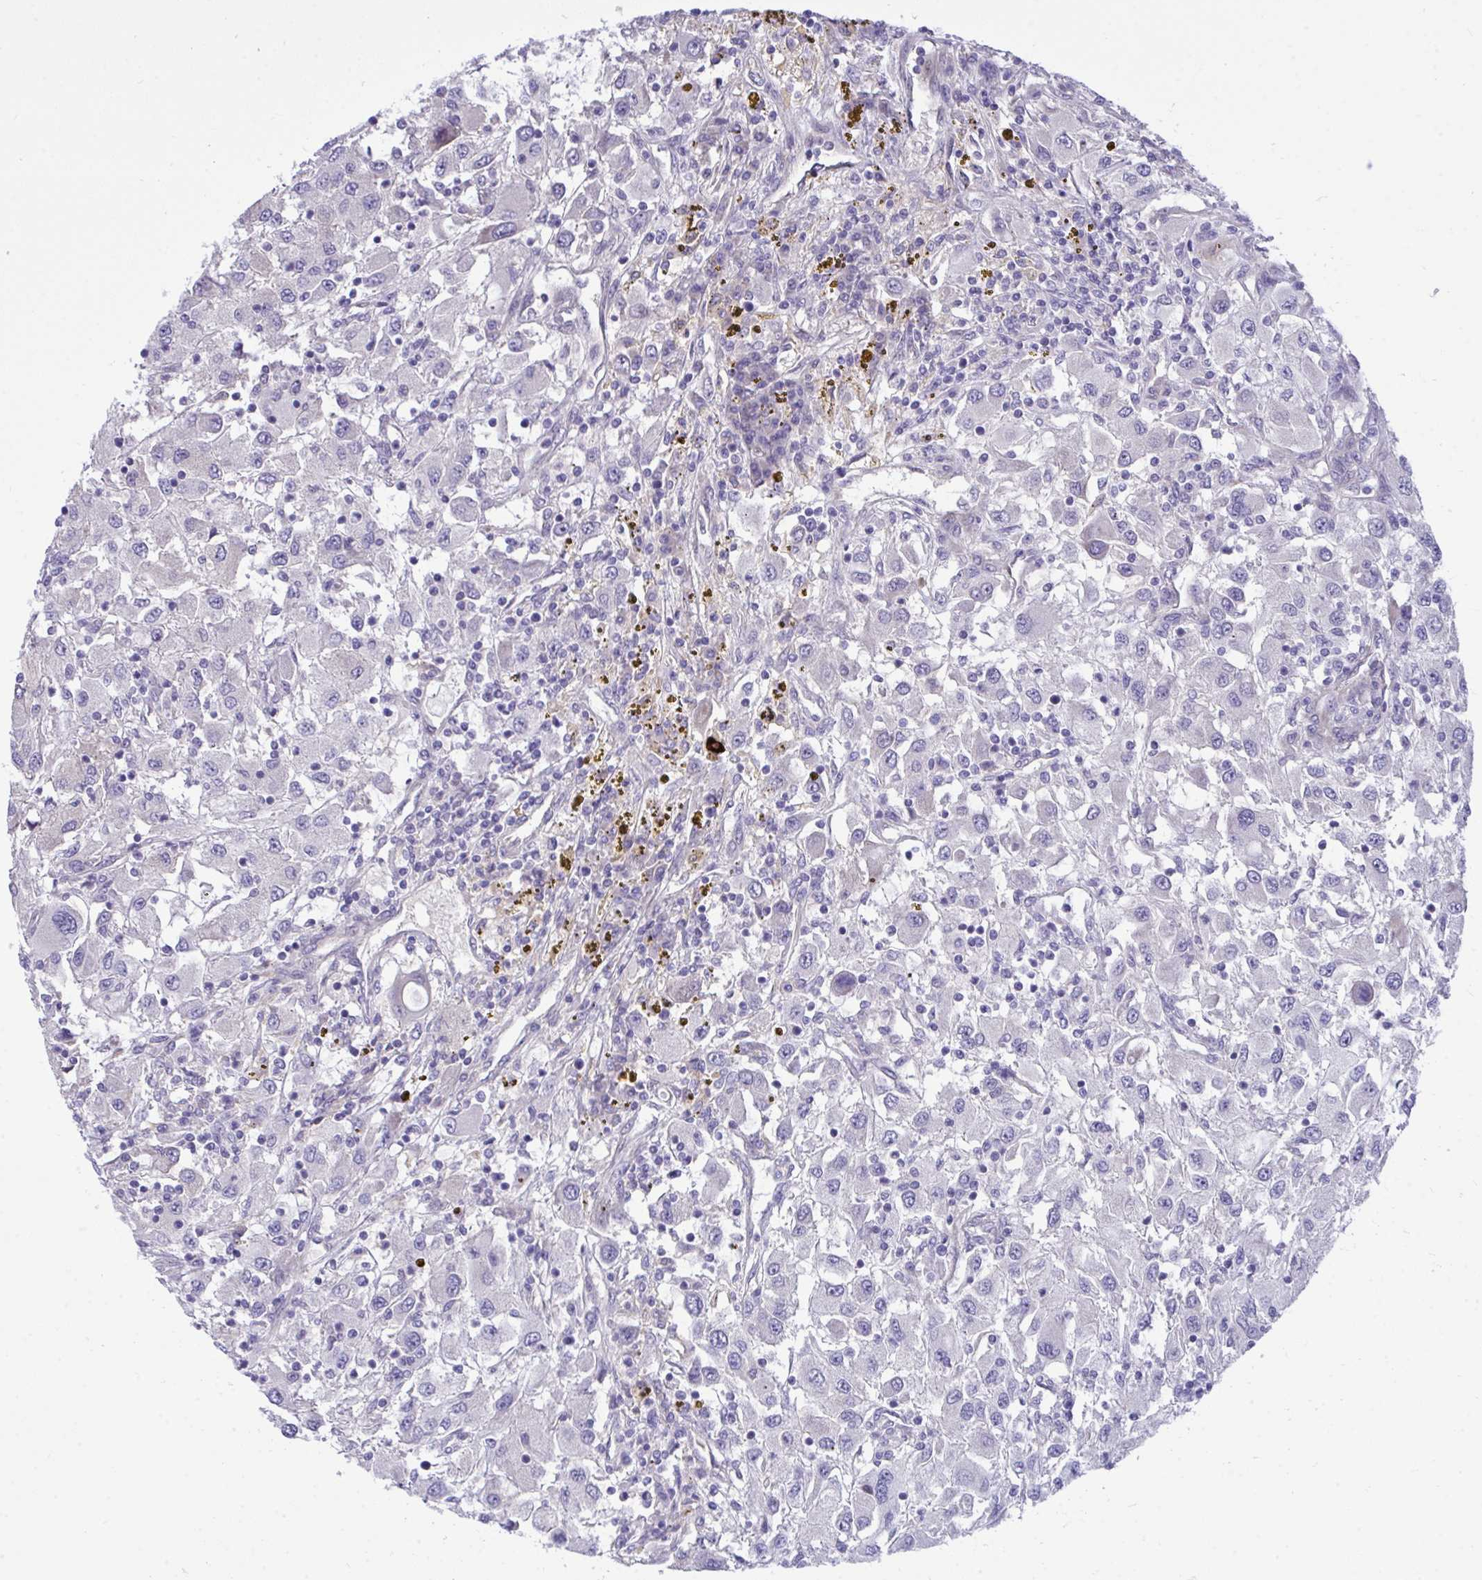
{"staining": {"intensity": "negative", "quantity": "none", "location": "none"}, "tissue": "renal cancer", "cell_type": "Tumor cells", "image_type": "cancer", "snomed": [{"axis": "morphology", "description": "Adenocarcinoma, NOS"}, {"axis": "topography", "description": "Kidney"}], "caption": "This is a image of immunohistochemistry staining of renal cancer, which shows no expression in tumor cells.", "gene": "HMBOX1", "patient": {"sex": "female", "age": 67}}